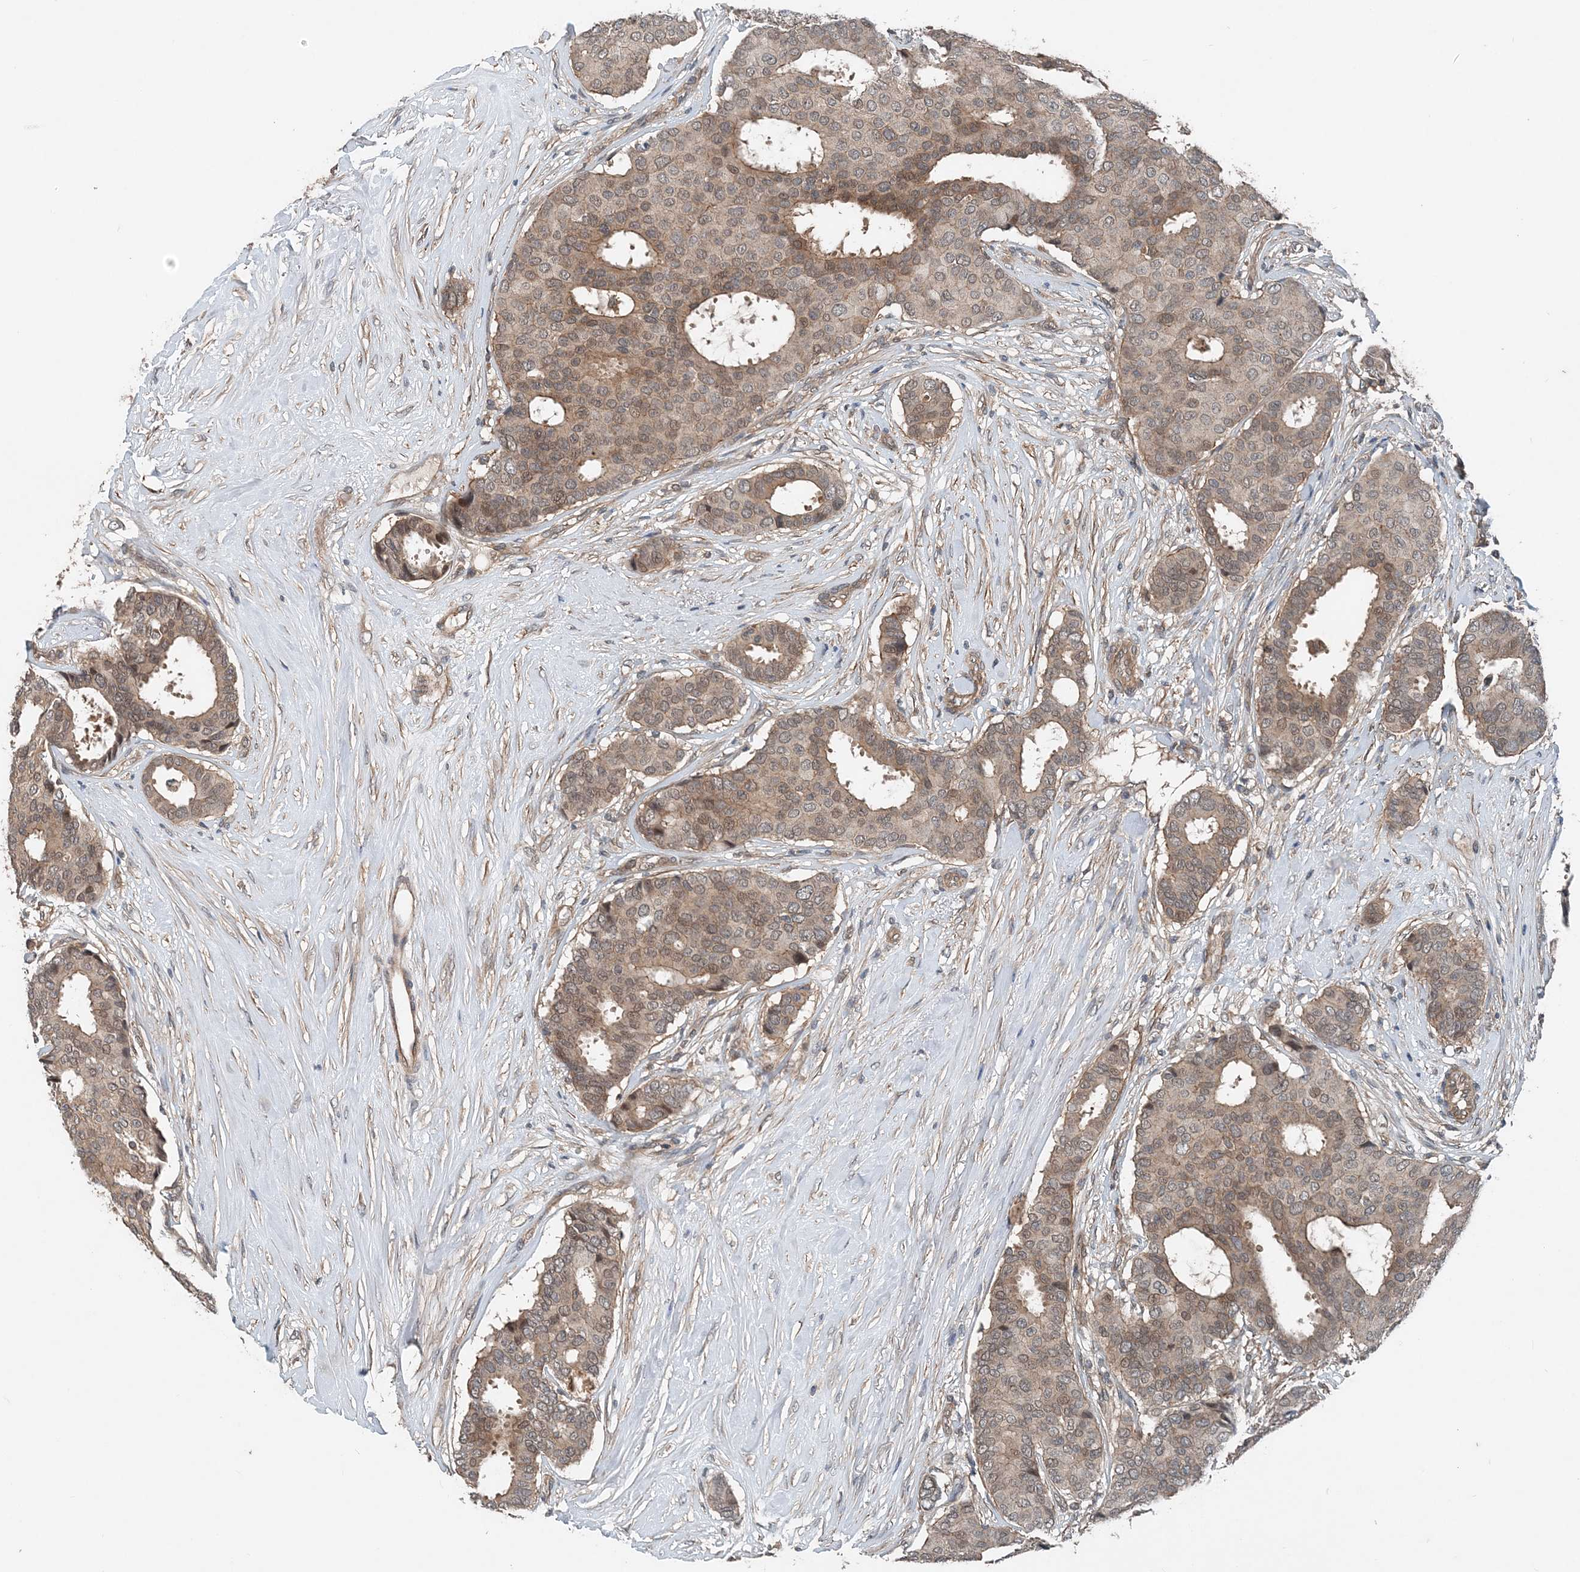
{"staining": {"intensity": "weak", "quantity": "25%-75%", "location": "cytoplasmic/membranous"}, "tissue": "breast cancer", "cell_type": "Tumor cells", "image_type": "cancer", "snomed": [{"axis": "morphology", "description": "Duct carcinoma"}, {"axis": "topography", "description": "Breast"}], "caption": "Intraductal carcinoma (breast) stained with DAB (3,3'-diaminobenzidine) IHC reveals low levels of weak cytoplasmic/membranous positivity in approximately 25%-75% of tumor cells.", "gene": "SMPD3", "patient": {"sex": "female", "age": 75}}